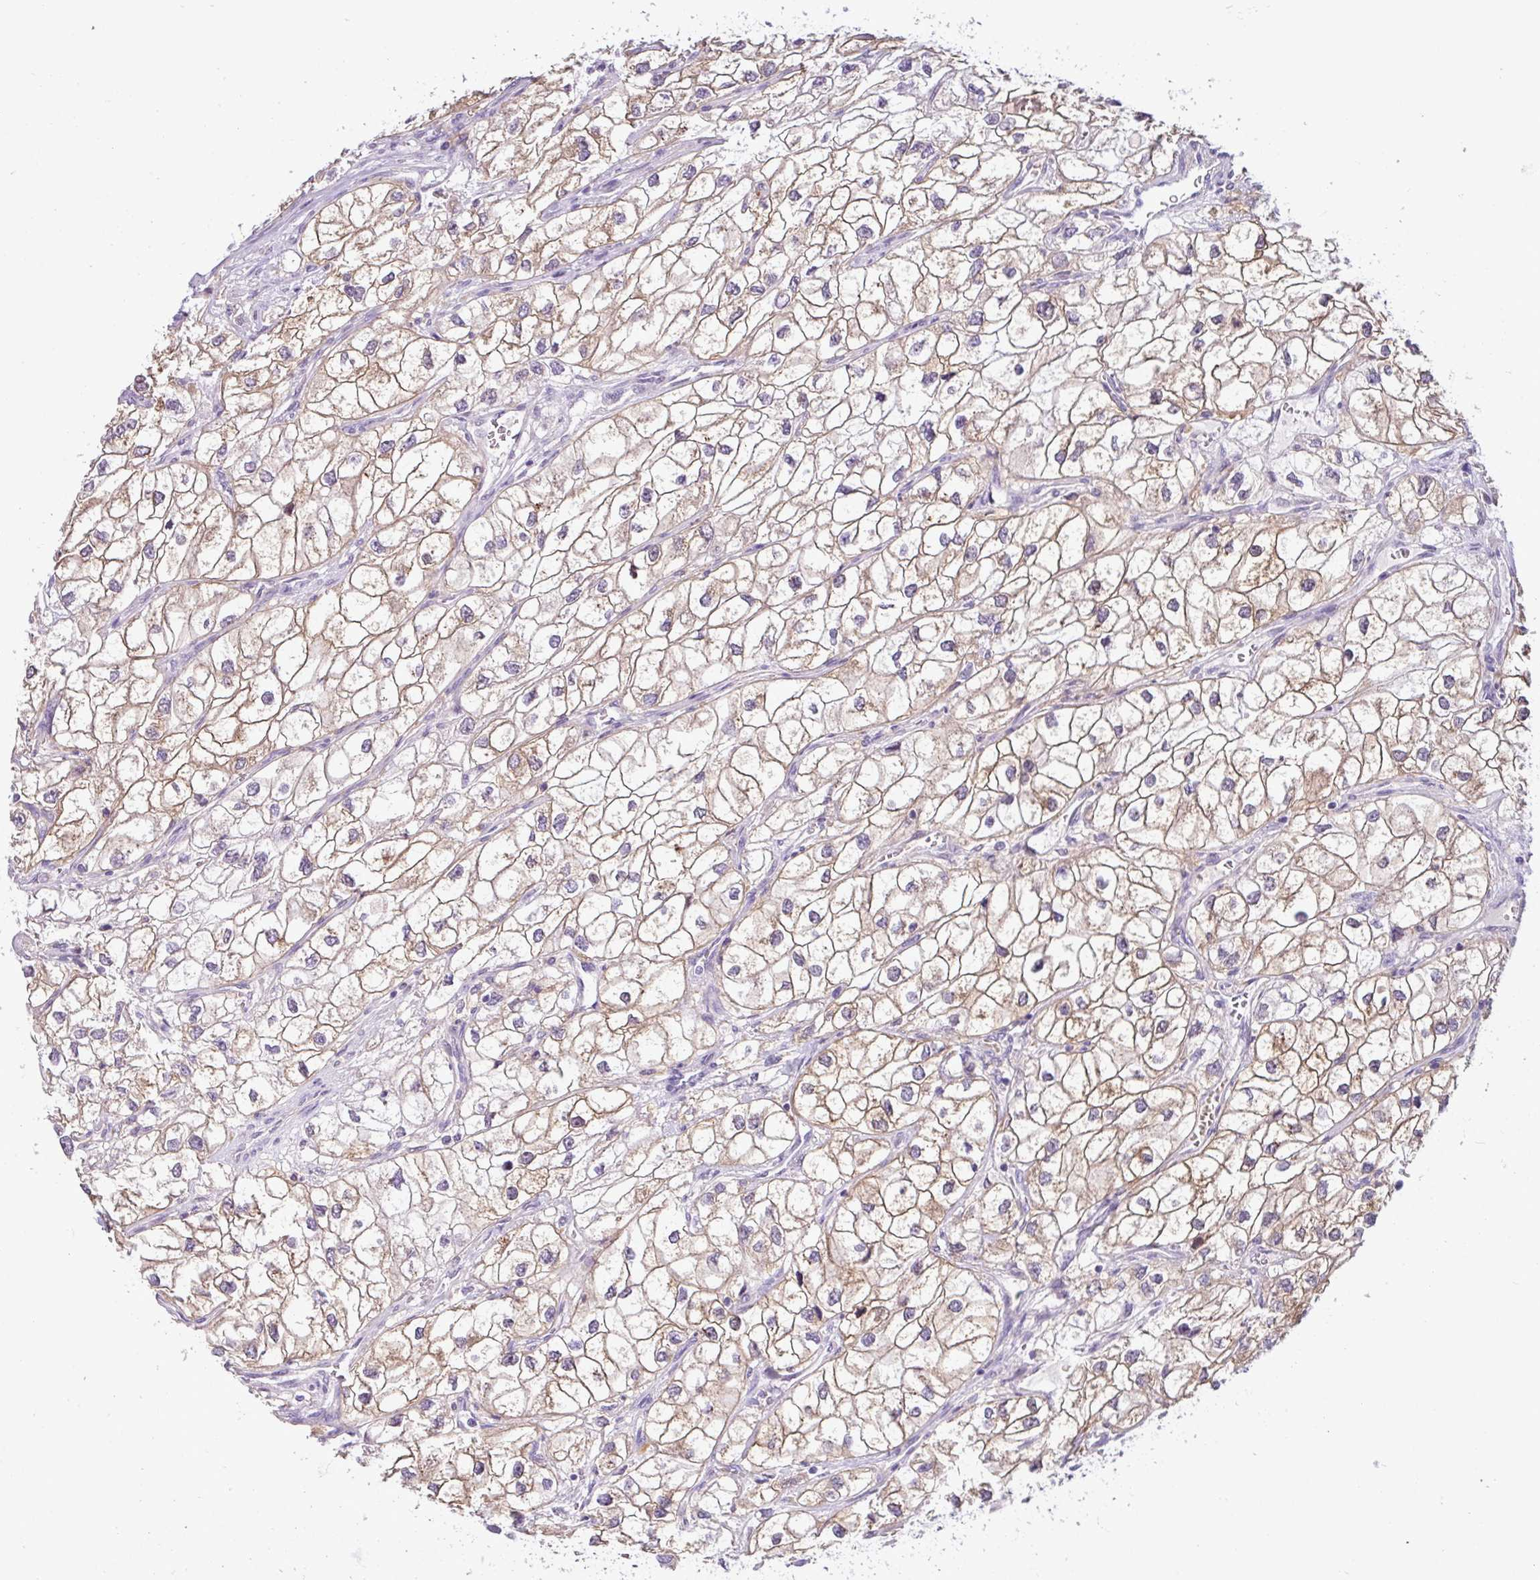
{"staining": {"intensity": "moderate", "quantity": ">75%", "location": "cytoplasmic/membranous"}, "tissue": "renal cancer", "cell_type": "Tumor cells", "image_type": "cancer", "snomed": [{"axis": "morphology", "description": "Adenocarcinoma, NOS"}, {"axis": "topography", "description": "Kidney"}], "caption": "Immunohistochemistry (IHC) histopathology image of neoplastic tissue: human adenocarcinoma (renal) stained using IHC shows medium levels of moderate protein expression localized specifically in the cytoplasmic/membranous of tumor cells, appearing as a cytoplasmic/membranous brown color.", "gene": "TONSL", "patient": {"sex": "male", "age": 59}}